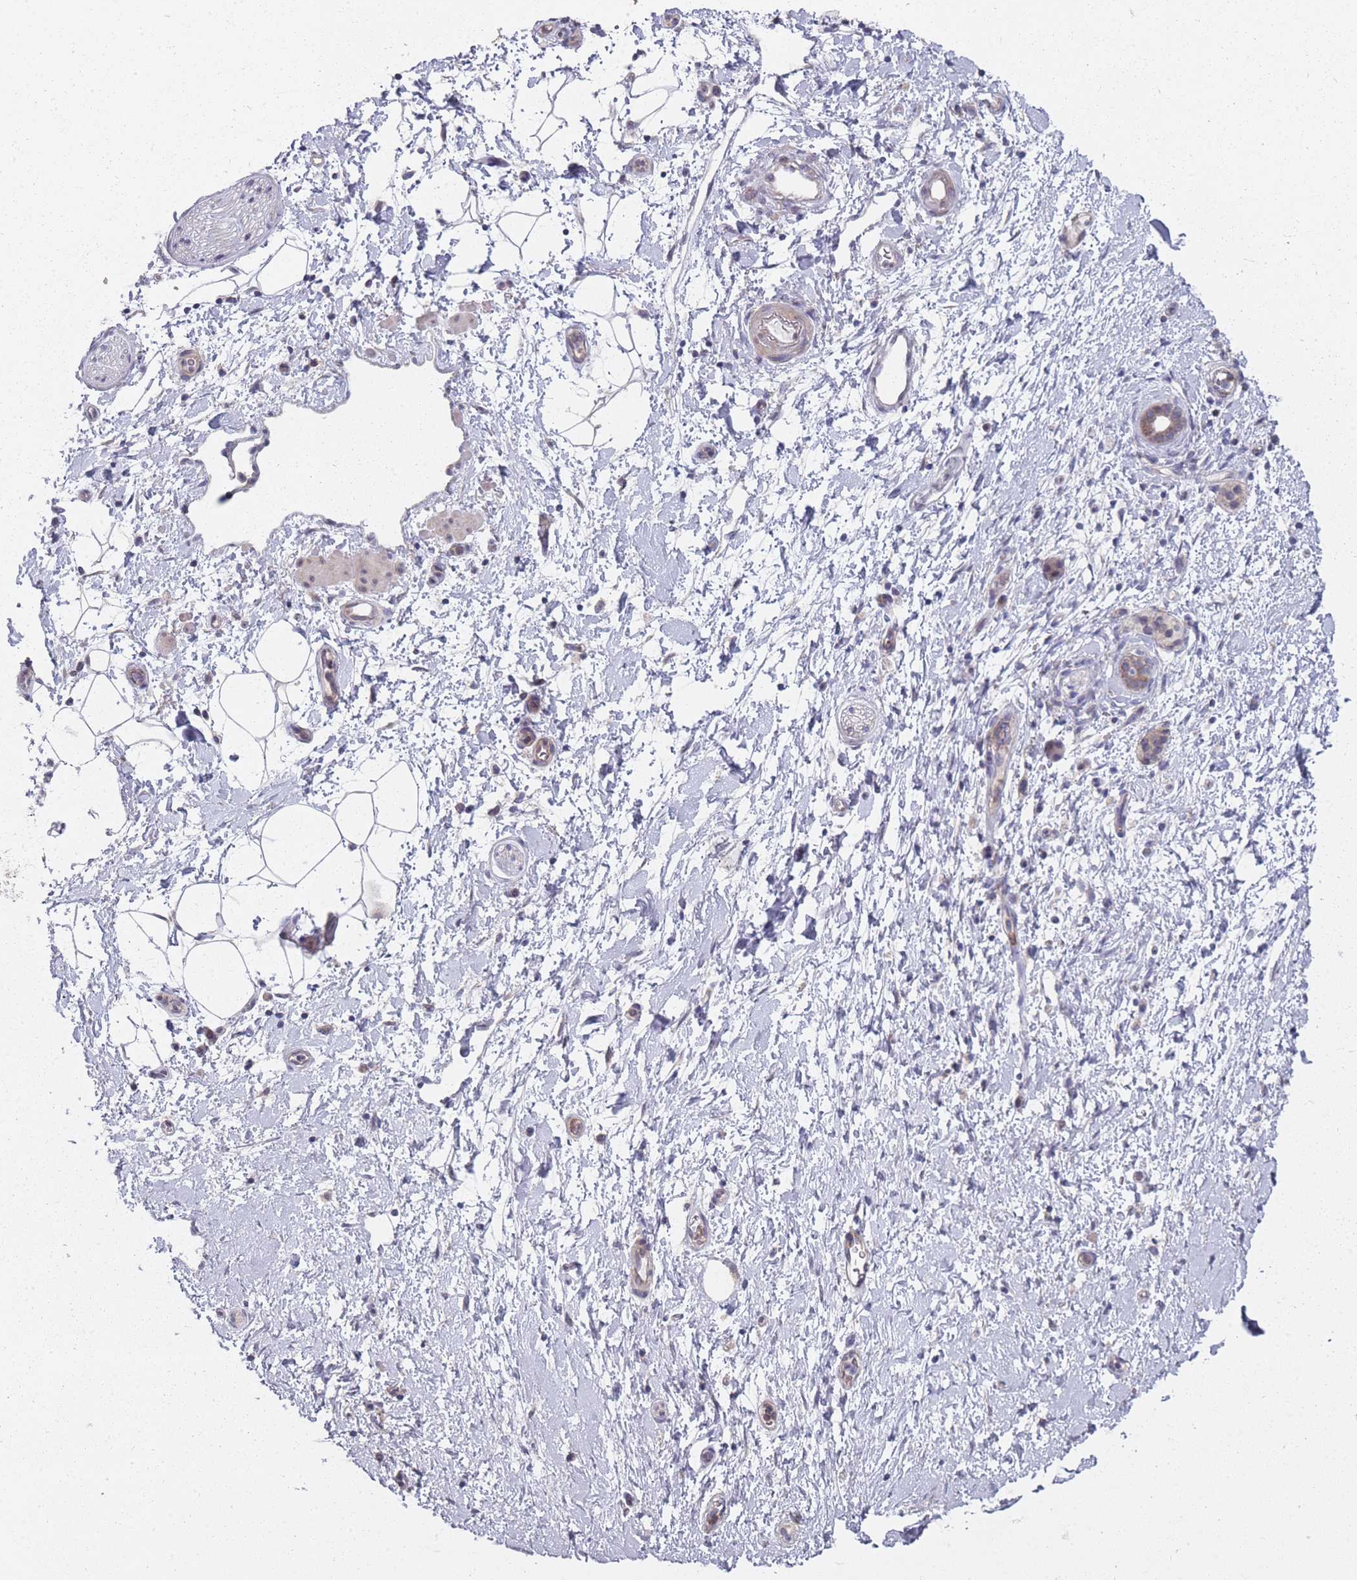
{"staining": {"intensity": "negative", "quantity": "none", "location": "none"}, "tissue": "adipose tissue", "cell_type": "Adipocytes", "image_type": "normal", "snomed": [{"axis": "morphology", "description": "Normal tissue, NOS"}, {"axis": "morphology", "description": "Adenocarcinoma, NOS"}, {"axis": "topography", "description": "Pancreas"}, {"axis": "topography", "description": "Peripheral nerve tissue"}], "caption": "IHC histopathology image of normal adipose tissue stained for a protein (brown), which displays no positivity in adipocytes.", "gene": "PCDH12", "patient": {"sex": "female", "age": 77}}